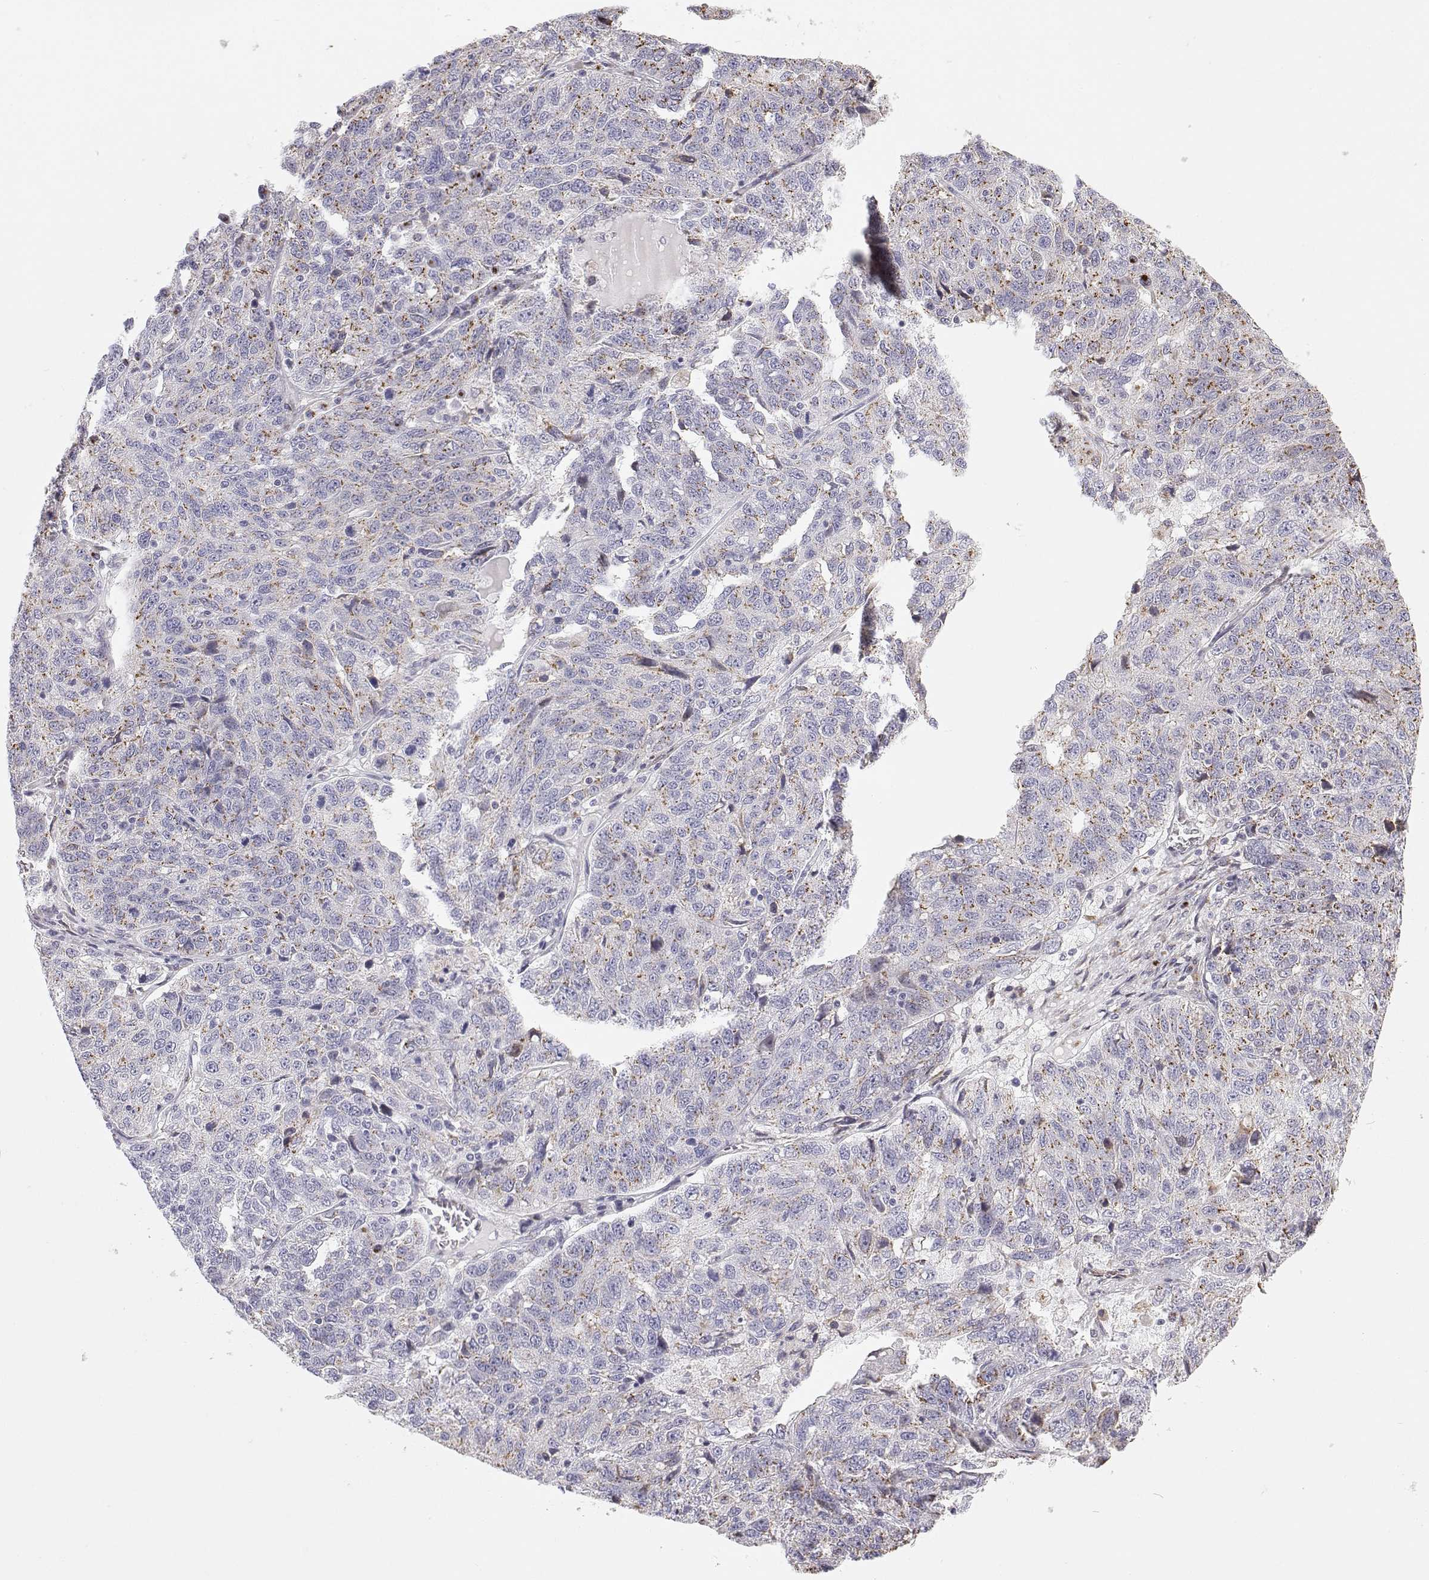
{"staining": {"intensity": "moderate", "quantity": "<25%", "location": "cytoplasmic/membranous"}, "tissue": "ovarian cancer", "cell_type": "Tumor cells", "image_type": "cancer", "snomed": [{"axis": "morphology", "description": "Cystadenocarcinoma, serous, NOS"}, {"axis": "topography", "description": "Ovary"}], "caption": "Tumor cells reveal low levels of moderate cytoplasmic/membranous positivity in approximately <25% of cells in human ovarian serous cystadenocarcinoma.", "gene": "STARD13", "patient": {"sex": "female", "age": 71}}